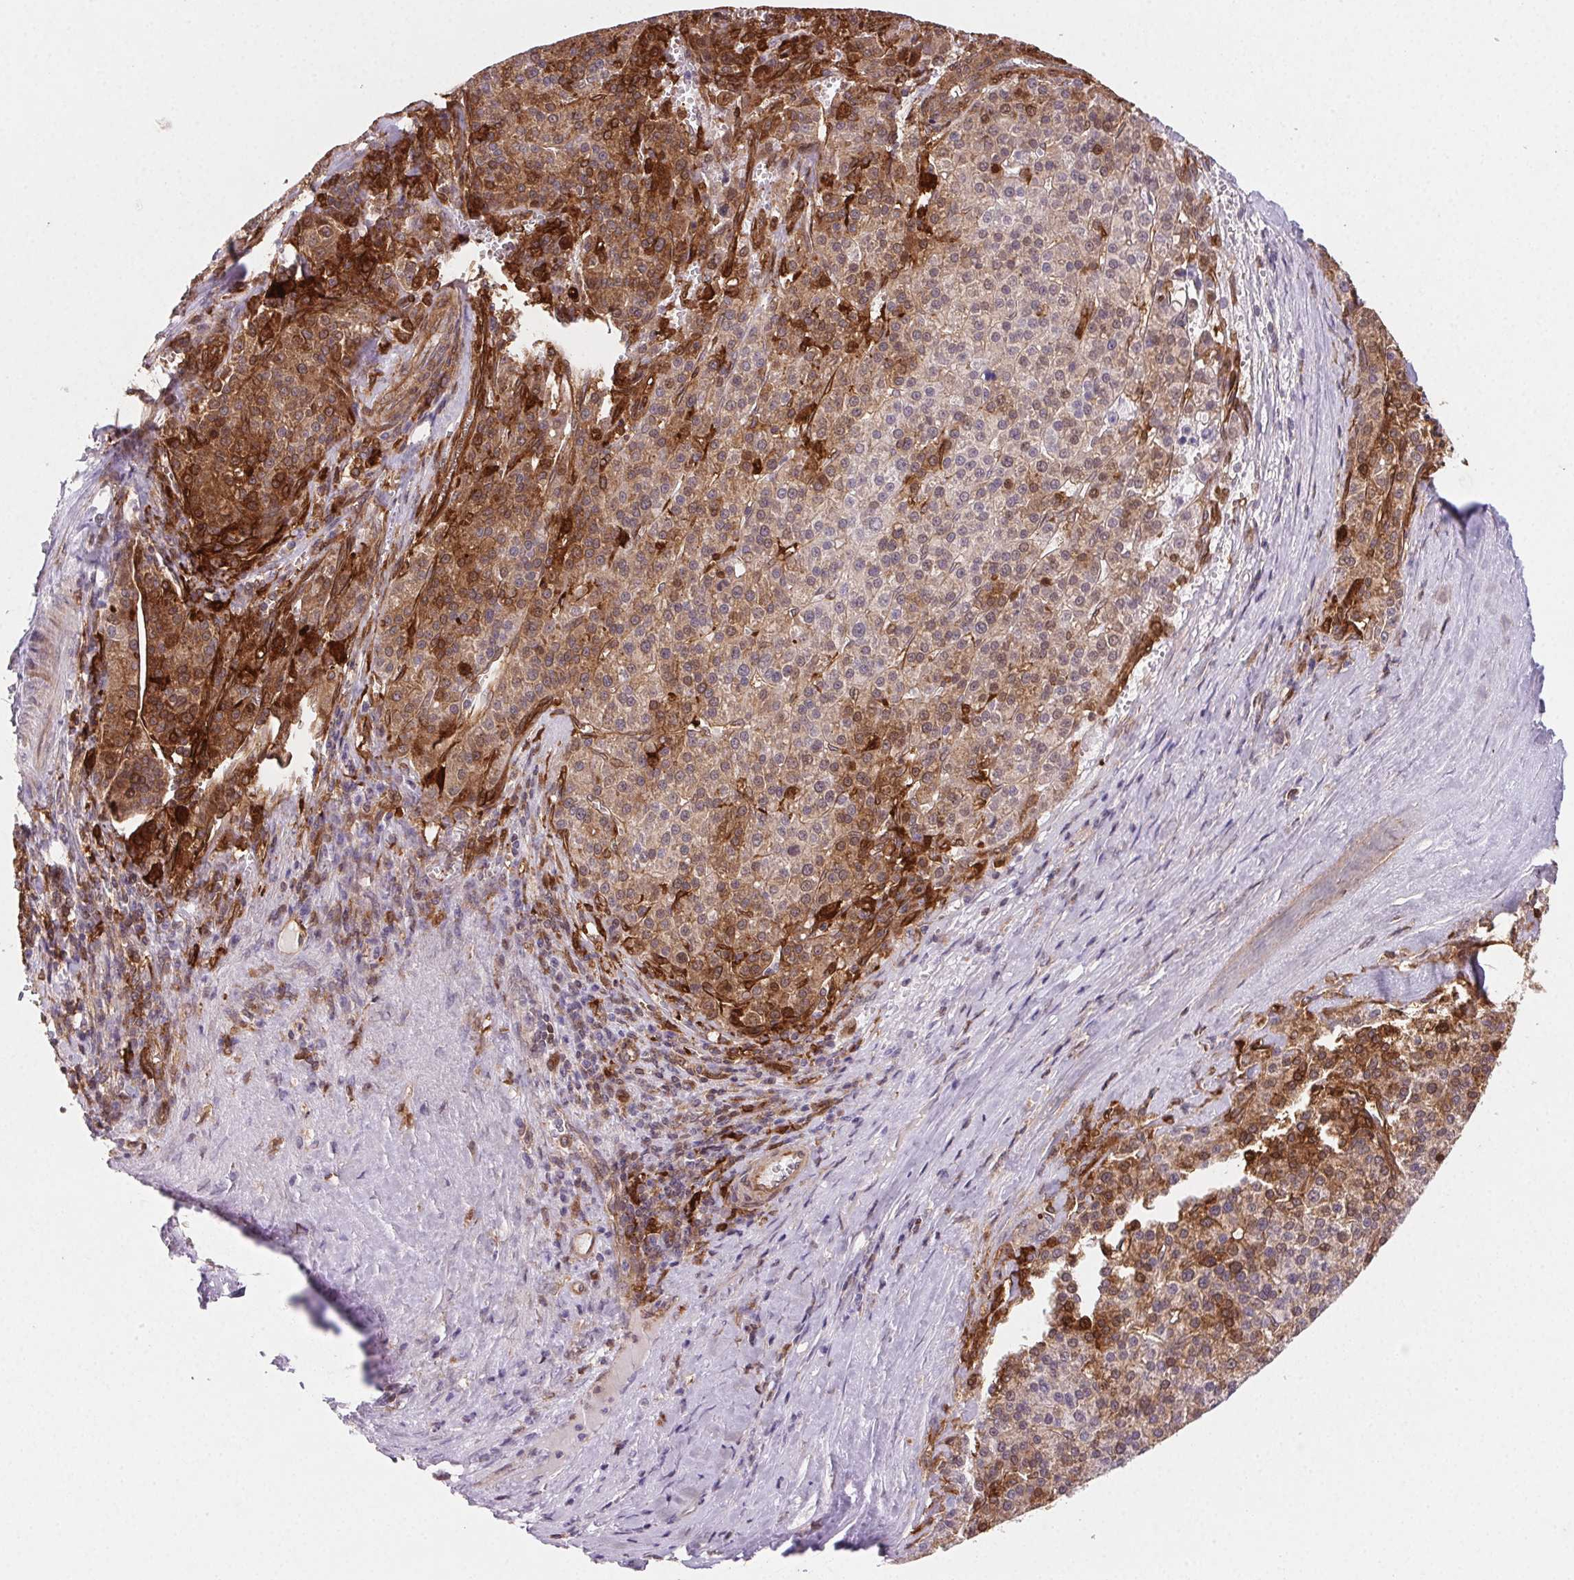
{"staining": {"intensity": "strong", "quantity": "<25%", "location": "cytoplasmic/membranous"}, "tissue": "liver cancer", "cell_type": "Tumor cells", "image_type": "cancer", "snomed": [{"axis": "morphology", "description": "Carcinoma, Hepatocellular, NOS"}, {"axis": "topography", "description": "Liver"}], "caption": "A photomicrograph showing strong cytoplasmic/membranous positivity in approximately <25% of tumor cells in hepatocellular carcinoma (liver), as visualized by brown immunohistochemical staining.", "gene": "GBP1", "patient": {"sex": "female", "age": 58}}